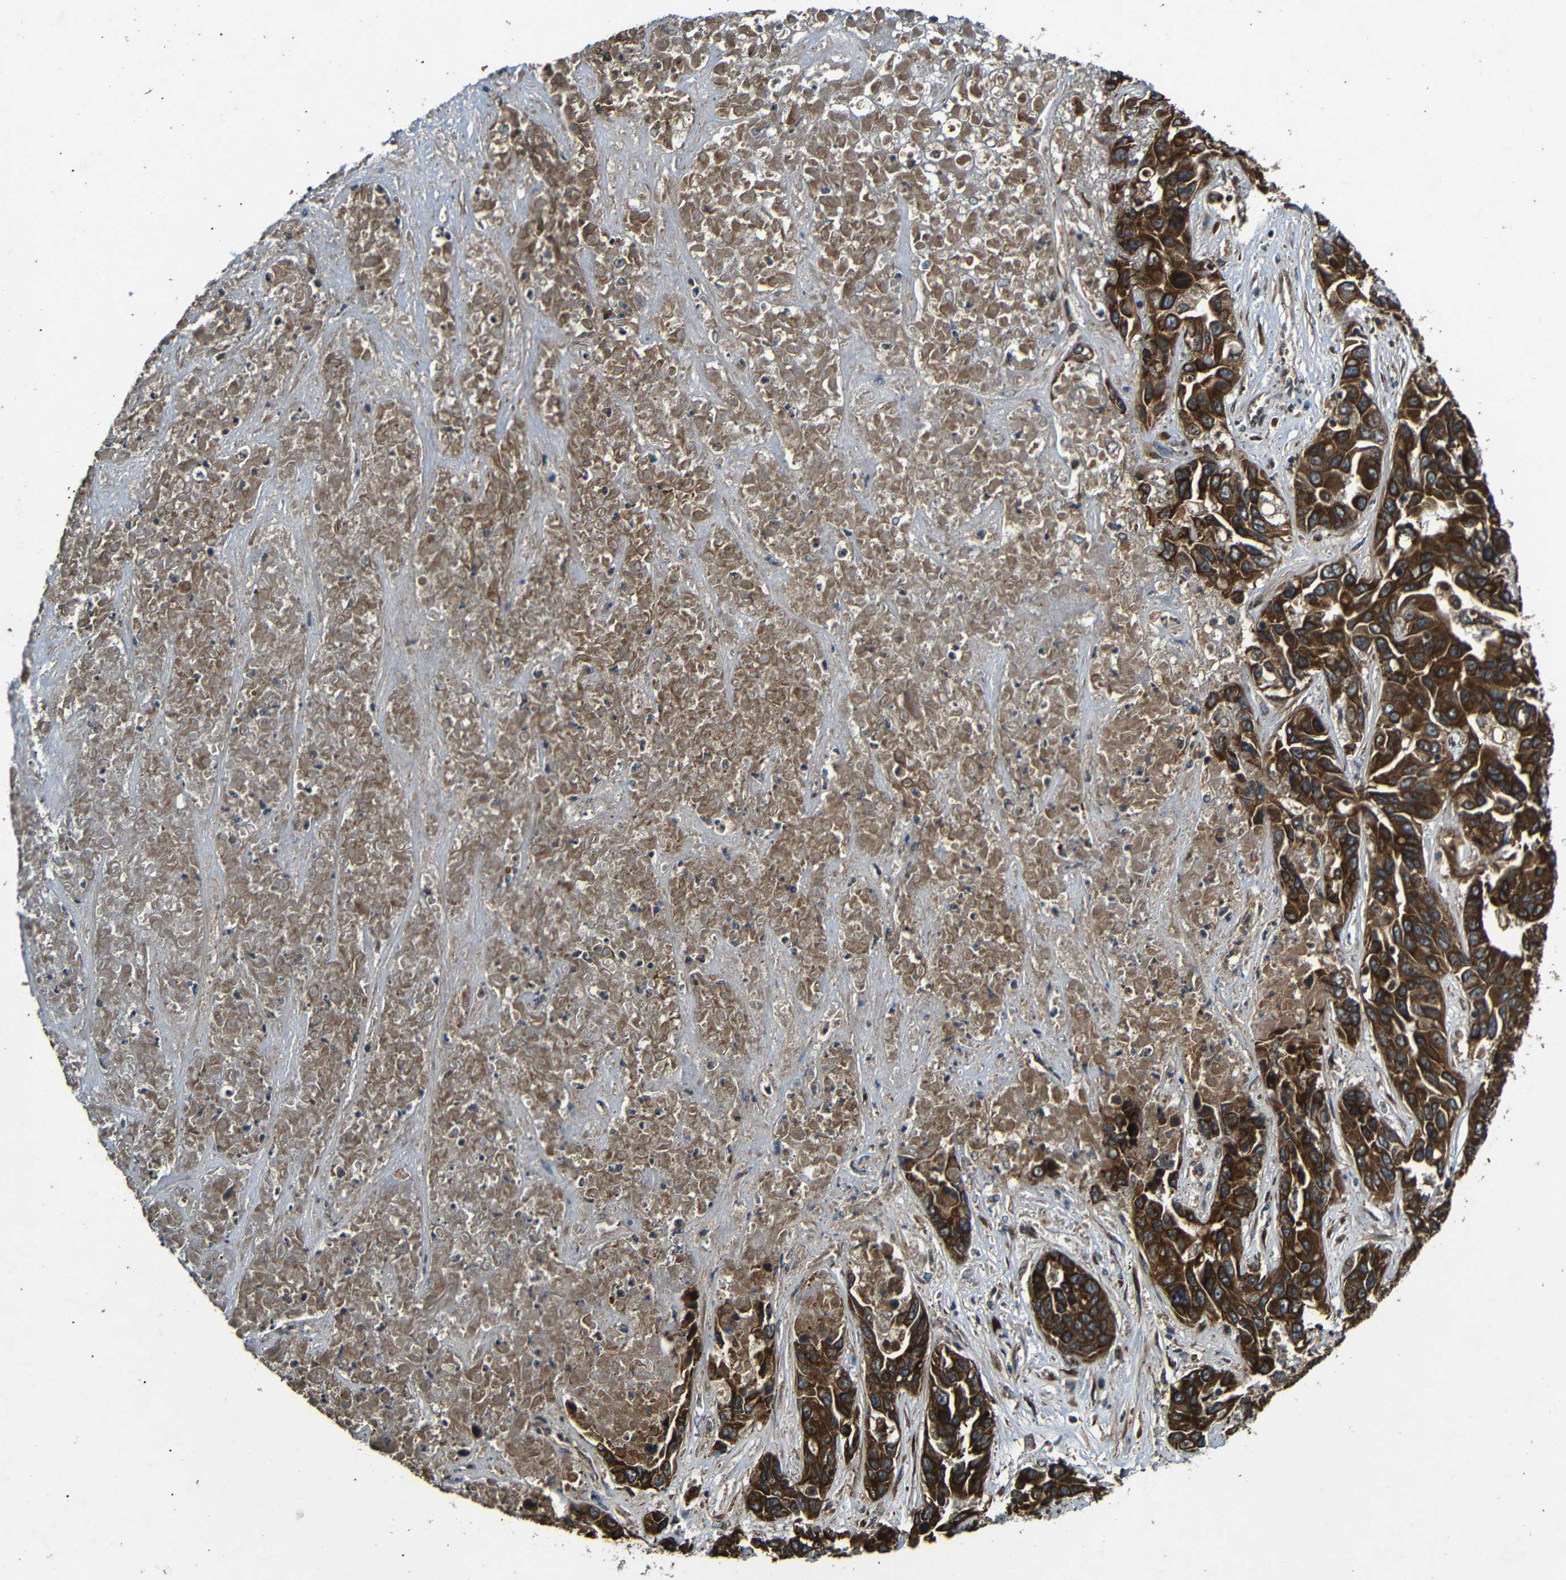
{"staining": {"intensity": "strong", "quantity": ">75%", "location": "cytoplasmic/membranous"}, "tissue": "liver cancer", "cell_type": "Tumor cells", "image_type": "cancer", "snomed": [{"axis": "morphology", "description": "Cholangiocarcinoma"}, {"axis": "topography", "description": "Liver"}], "caption": "This histopathology image shows immunohistochemistry staining of liver cancer (cholangiocarcinoma), with high strong cytoplasmic/membranous staining in about >75% of tumor cells.", "gene": "TRPC1", "patient": {"sex": "female", "age": 52}}